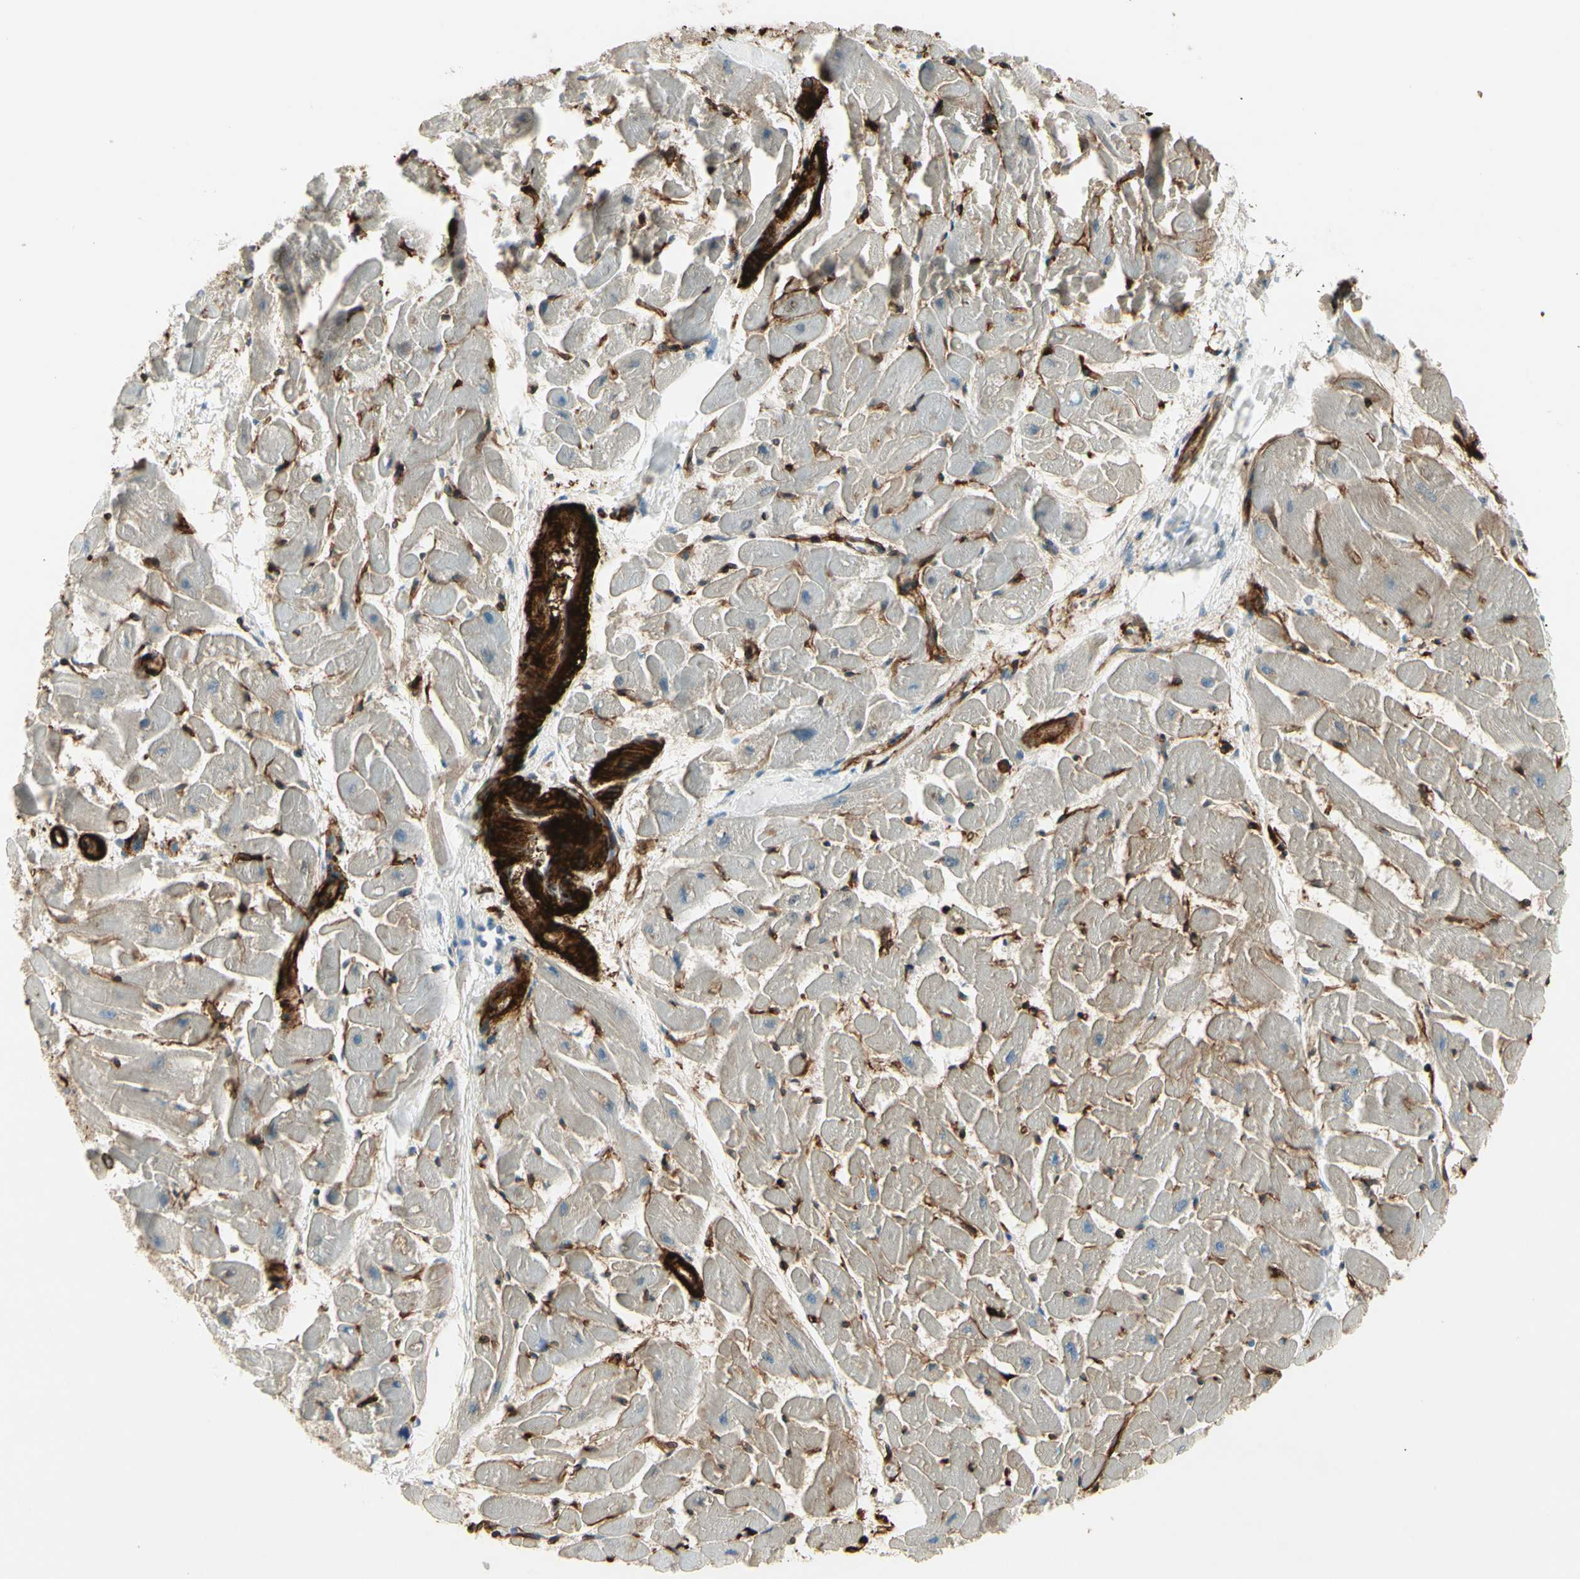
{"staining": {"intensity": "negative", "quantity": "none", "location": "none"}, "tissue": "heart muscle", "cell_type": "Cardiomyocytes", "image_type": "normal", "snomed": [{"axis": "morphology", "description": "Normal tissue, NOS"}, {"axis": "topography", "description": "Heart"}], "caption": "Human heart muscle stained for a protein using immunohistochemistry reveals no expression in cardiomyocytes.", "gene": "MCAM", "patient": {"sex": "female", "age": 19}}